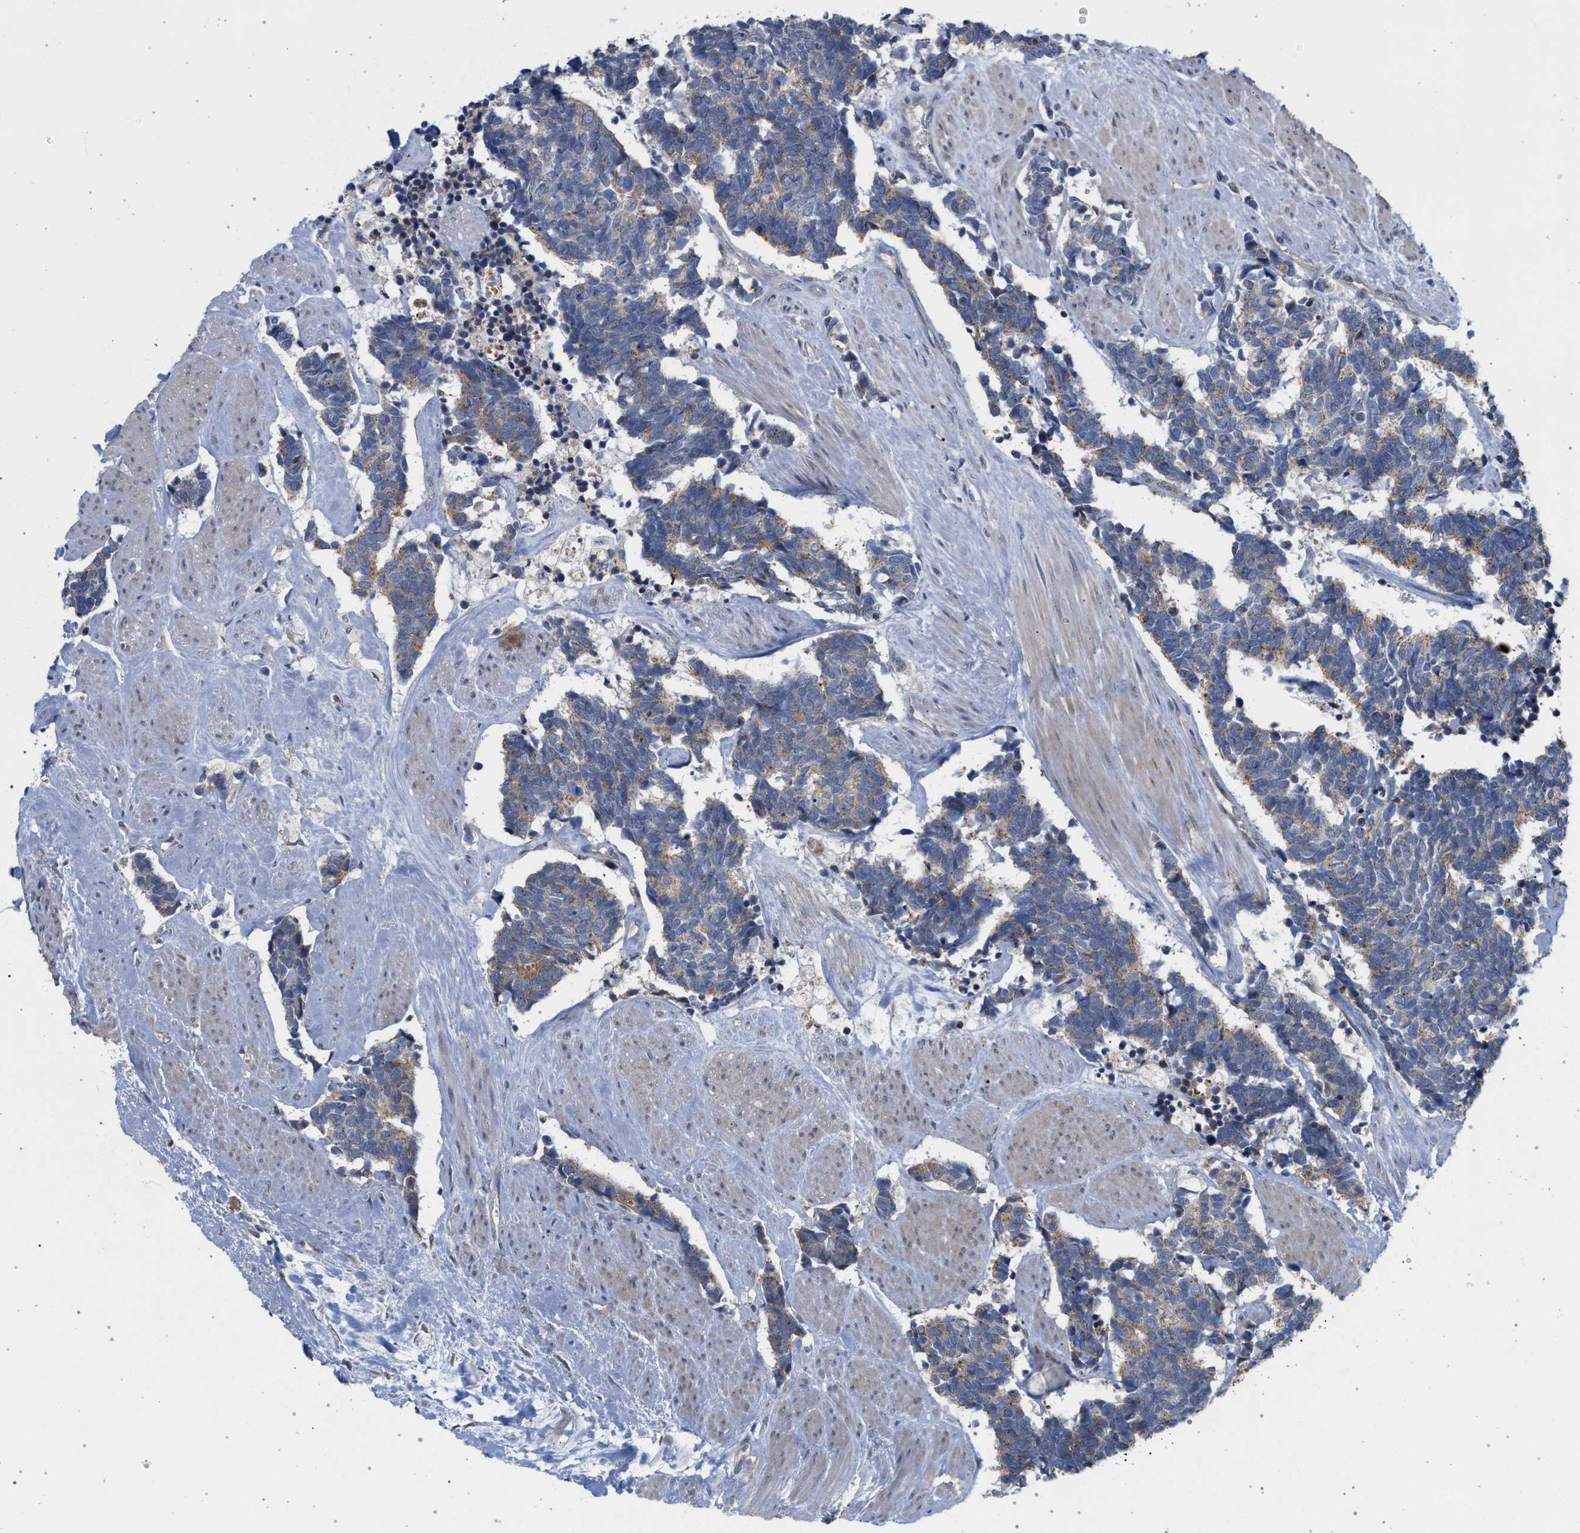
{"staining": {"intensity": "weak", "quantity": ">75%", "location": "cytoplasmic/membranous"}, "tissue": "carcinoid", "cell_type": "Tumor cells", "image_type": "cancer", "snomed": [{"axis": "morphology", "description": "Carcinoma, NOS"}, {"axis": "morphology", "description": "Carcinoid, malignant, NOS"}, {"axis": "topography", "description": "Urinary bladder"}], "caption": "Protein expression analysis of human carcinoid reveals weak cytoplasmic/membranous expression in about >75% of tumor cells. (DAB (3,3'-diaminobenzidine) IHC, brown staining for protein, blue staining for nuclei).", "gene": "ARPC5L", "patient": {"sex": "male", "age": 57}}